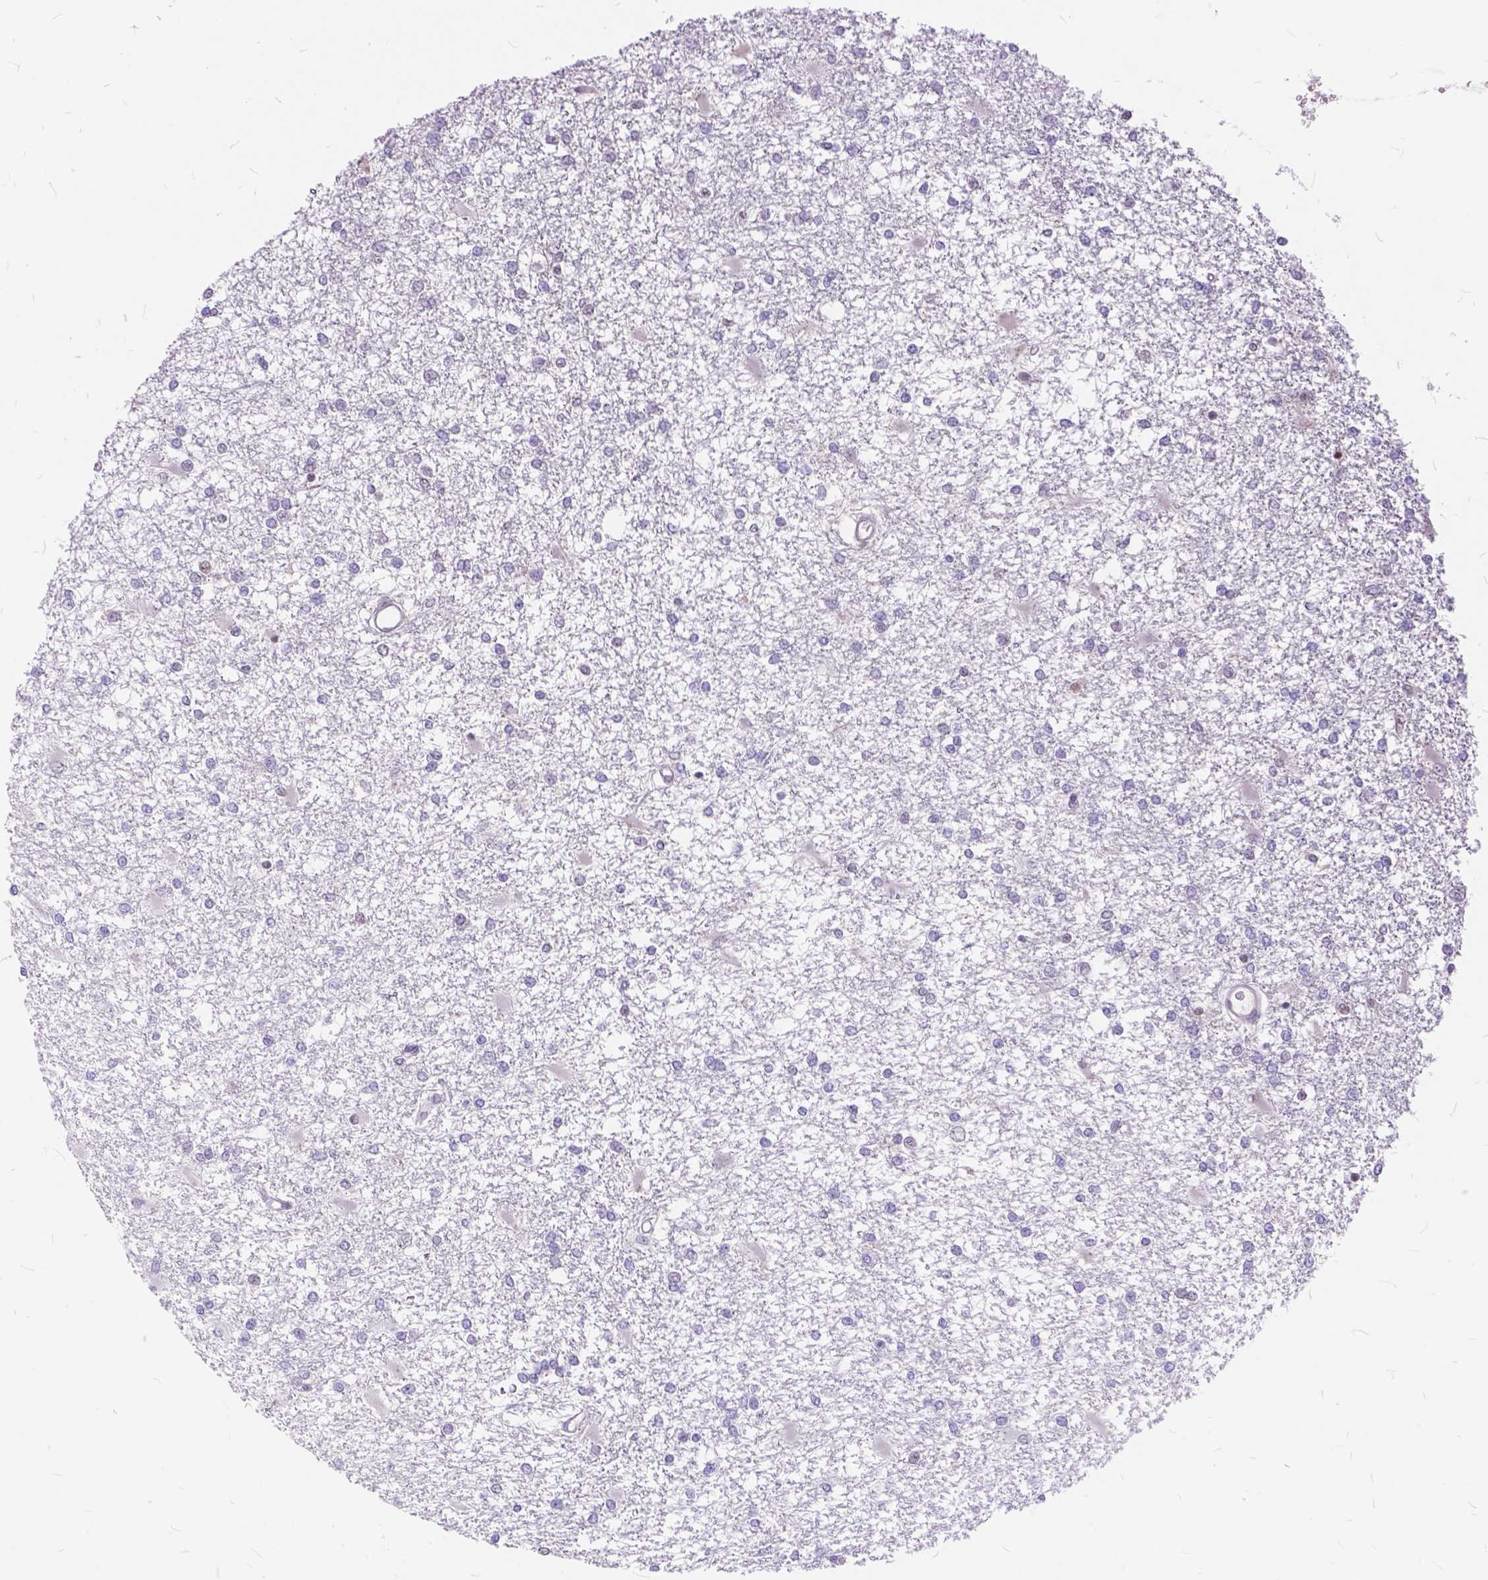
{"staining": {"intensity": "negative", "quantity": "none", "location": "none"}, "tissue": "glioma", "cell_type": "Tumor cells", "image_type": "cancer", "snomed": [{"axis": "morphology", "description": "Glioma, malignant, High grade"}, {"axis": "topography", "description": "Cerebral cortex"}], "caption": "This is an immunohistochemistry image of human malignant glioma (high-grade). There is no staining in tumor cells.", "gene": "MAN2C1", "patient": {"sex": "male", "age": 79}}